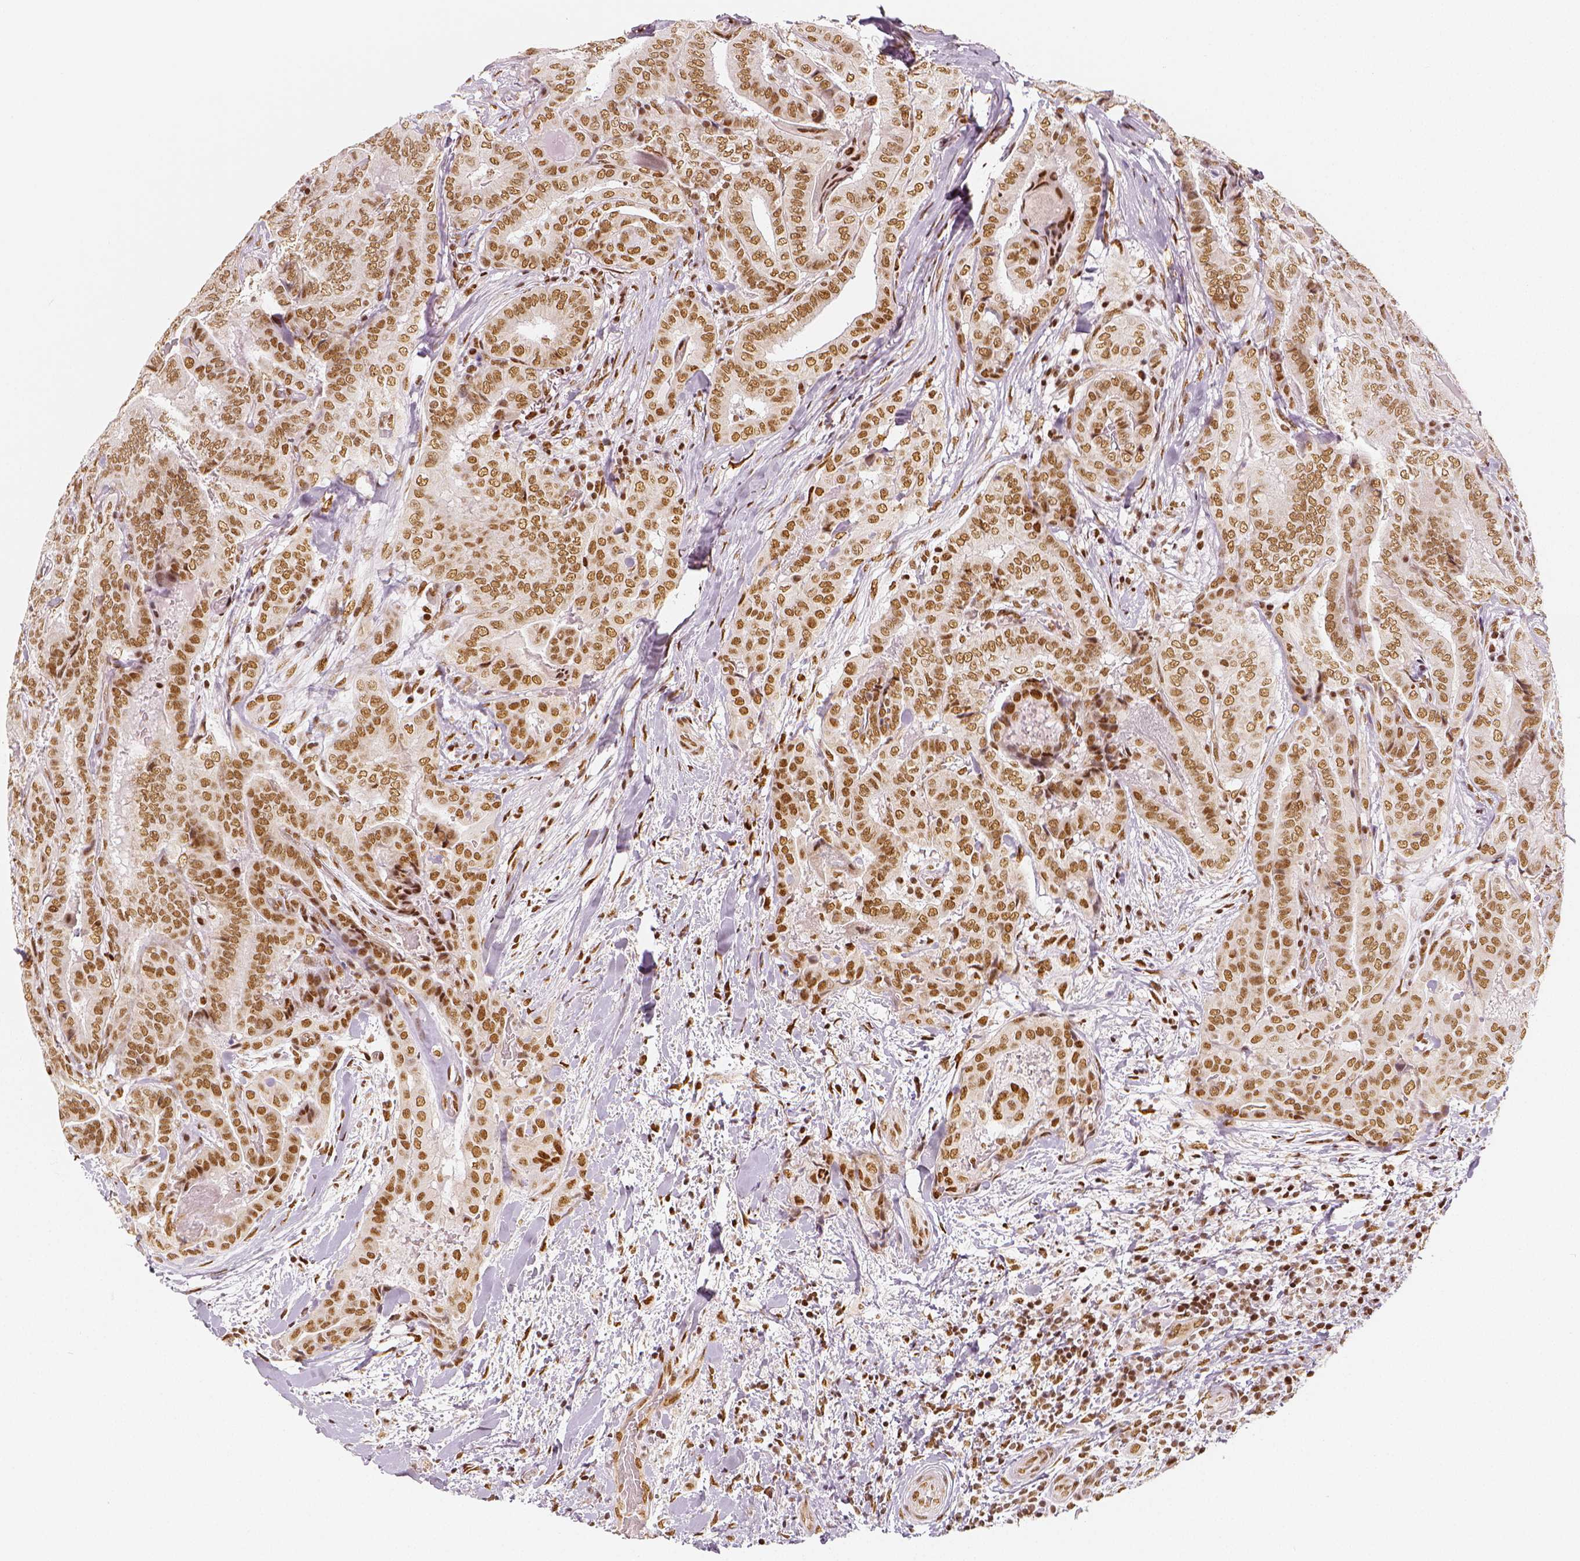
{"staining": {"intensity": "moderate", "quantity": ">75%", "location": "nuclear"}, "tissue": "thyroid cancer", "cell_type": "Tumor cells", "image_type": "cancer", "snomed": [{"axis": "morphology", "description": "Papillary adenocarcinoma, NOS"}, {"axis": "topography", "description": "Thyroid gland"}], "caption": "About >75% of tumor cells in human papillary adenocarcinoma (thyroid) show moderate nuclear protein positivity as visualized by brown immunohistochemical staining.", "gene": "KDM5B", "patient": {"sex": "female", "age": 61}}